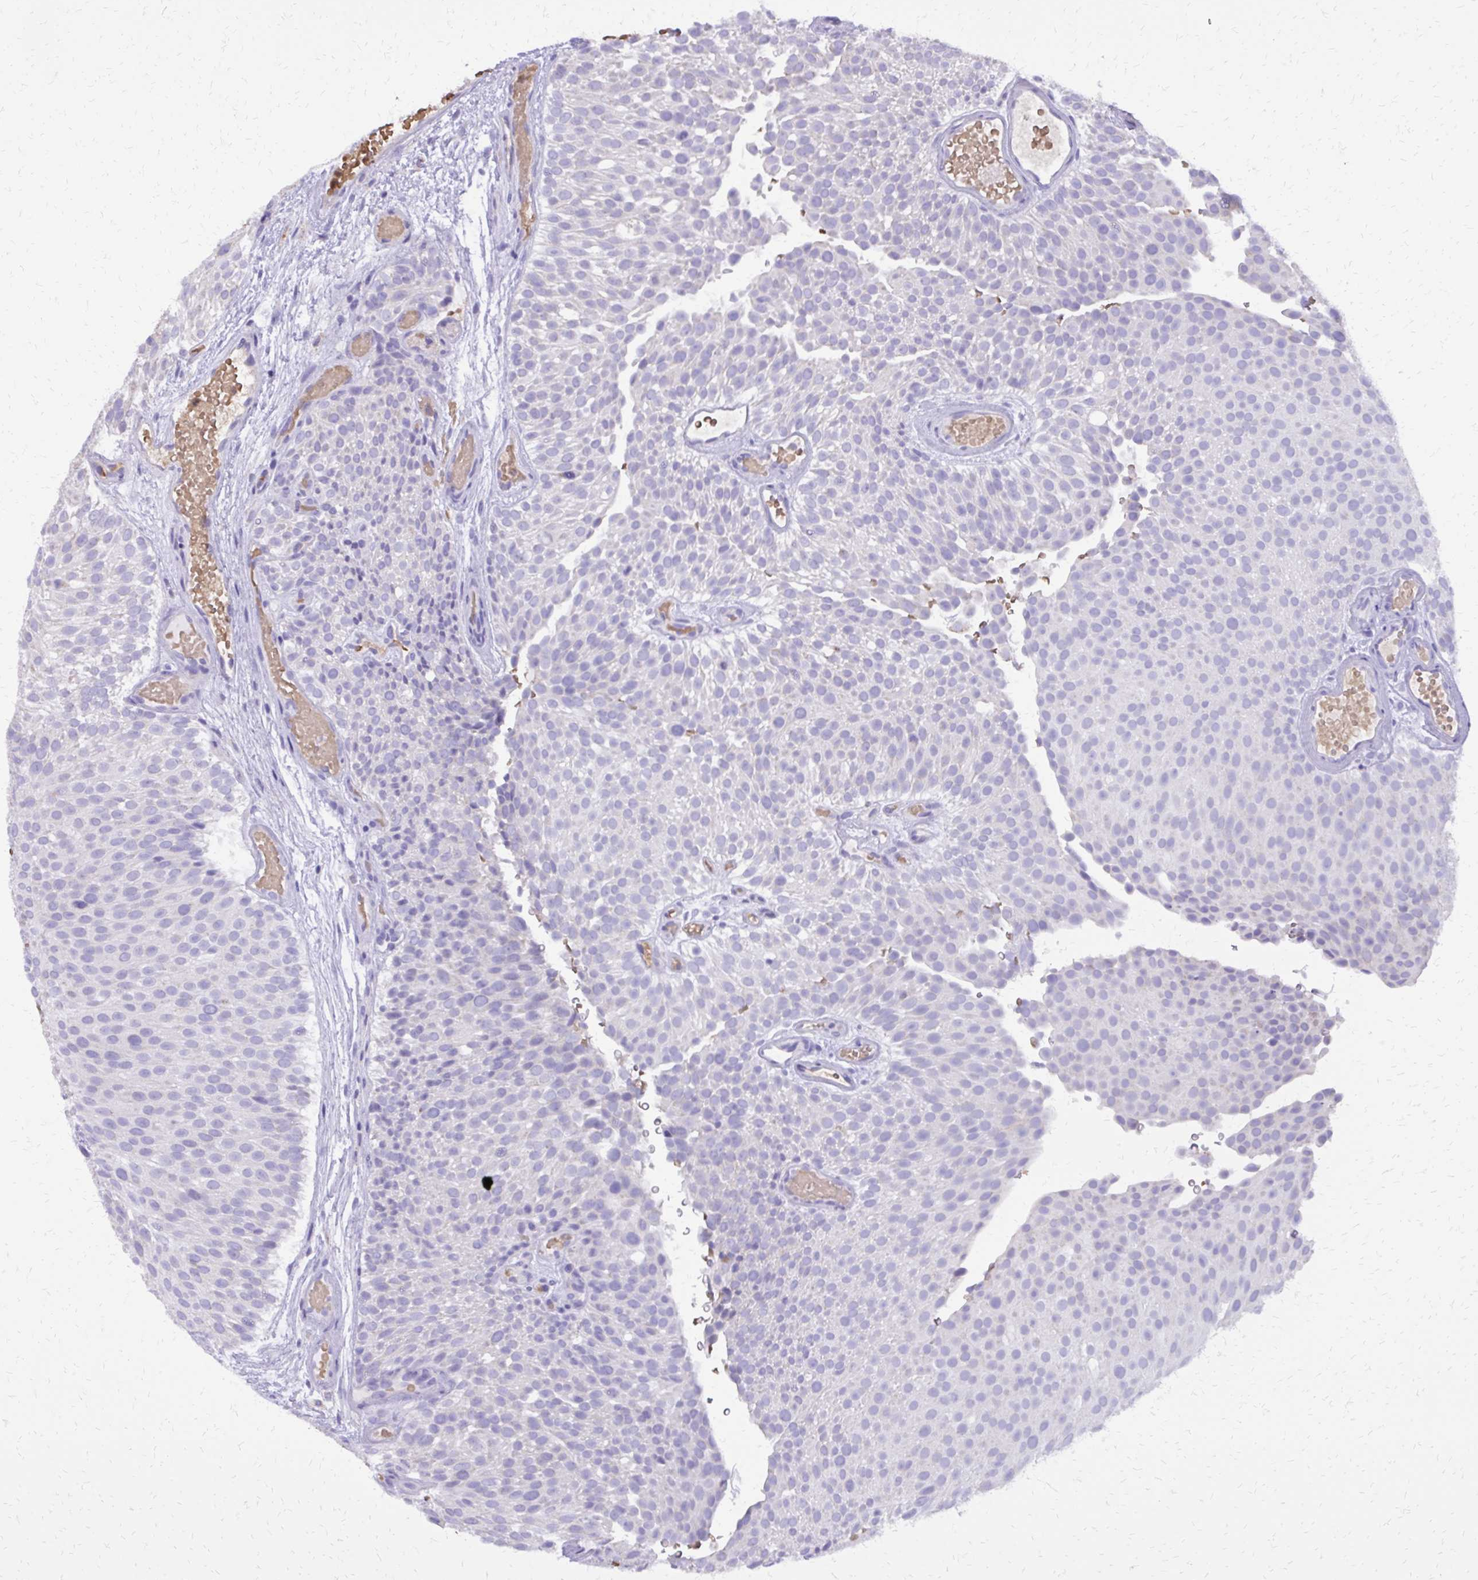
{"staining": {"intensity": "negative", "quantity": "none", "location": "none"}, "tissue": "urothelial cancer", "cell_type": "Tumor cells", "image_type": "cancer", "snomed": [{"axis": "morphology", "description": "Urothelial carcinoma, Low grade"}, {"axis": "topography", "description": "Urinary bladder"}], "caption": "Immunohistochemistry photomicrograph of human low-grade urothelial carcinoma stained for a protein (brown), which shows no expression in tumor cells.", "gene": "CAT", "patient": {"sex": "male", "age": 78}}